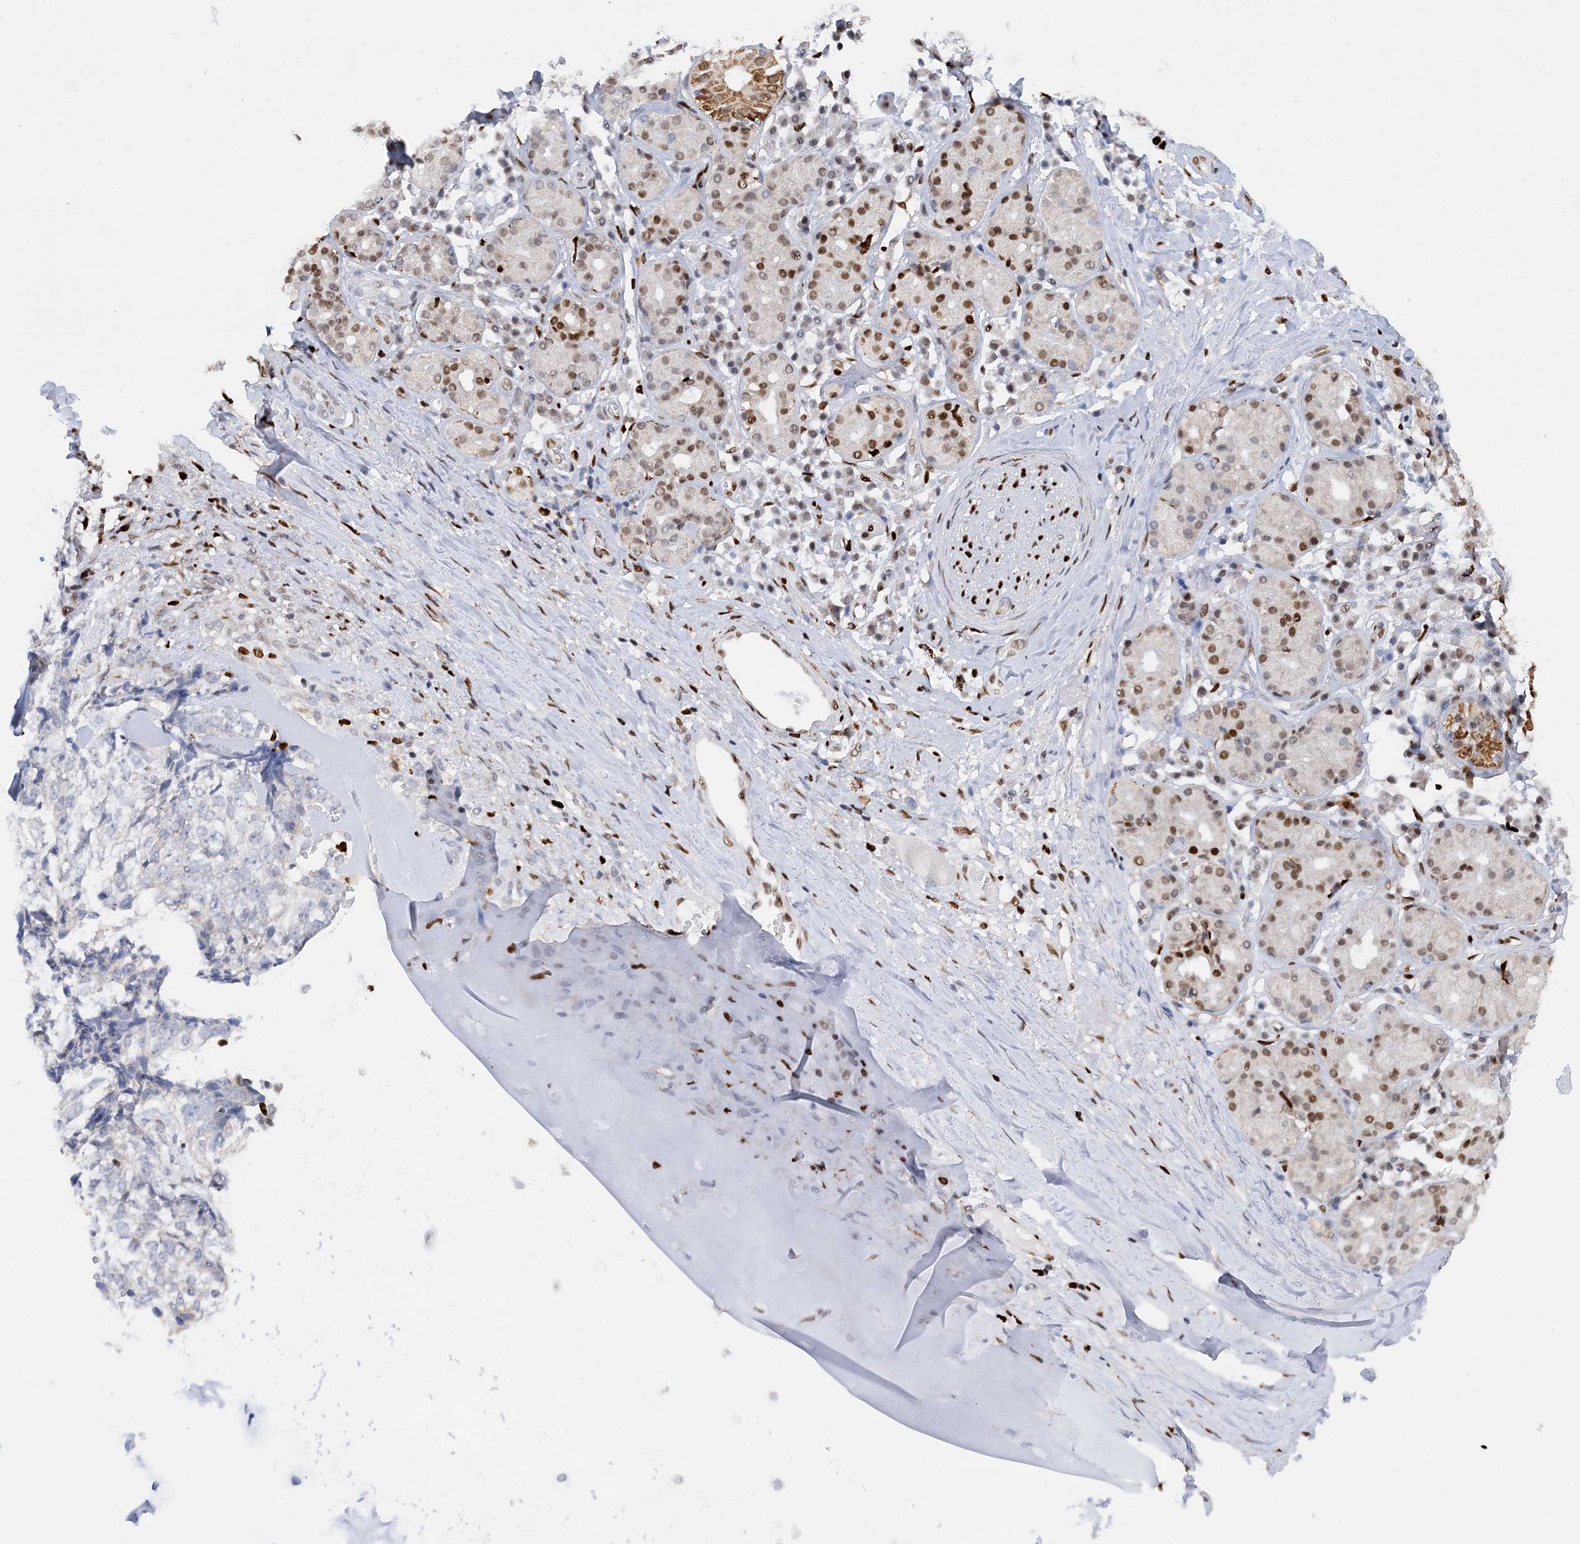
{"staining": {"intensity": "negative", "quantity": "none", "location": "none"}, "tissue": "adipose tissue", "cell_type": "Adipocytes", "image_type": "normal", "snomed": [{"axis": "morphology", "description": "Normal tissue, NOS"}, {"axis": "morphology", "description": "Basal cell carcinoma"}, {"axis": "topography", "description": "Cartilage tissue"}, {"axis": "topography", "description": "Nasopharynx"}, {"axis": "topography", "description": "Oral tissue"}], "caption": "Benign adipose tissue was stained to show a protein in brown. There is no significant staining in adipocytes. (Immunohistochemistry, brightfield microscopy, high magnification).", "gene": "NIT2", "patient": {"sex": "female", "age": 77}}